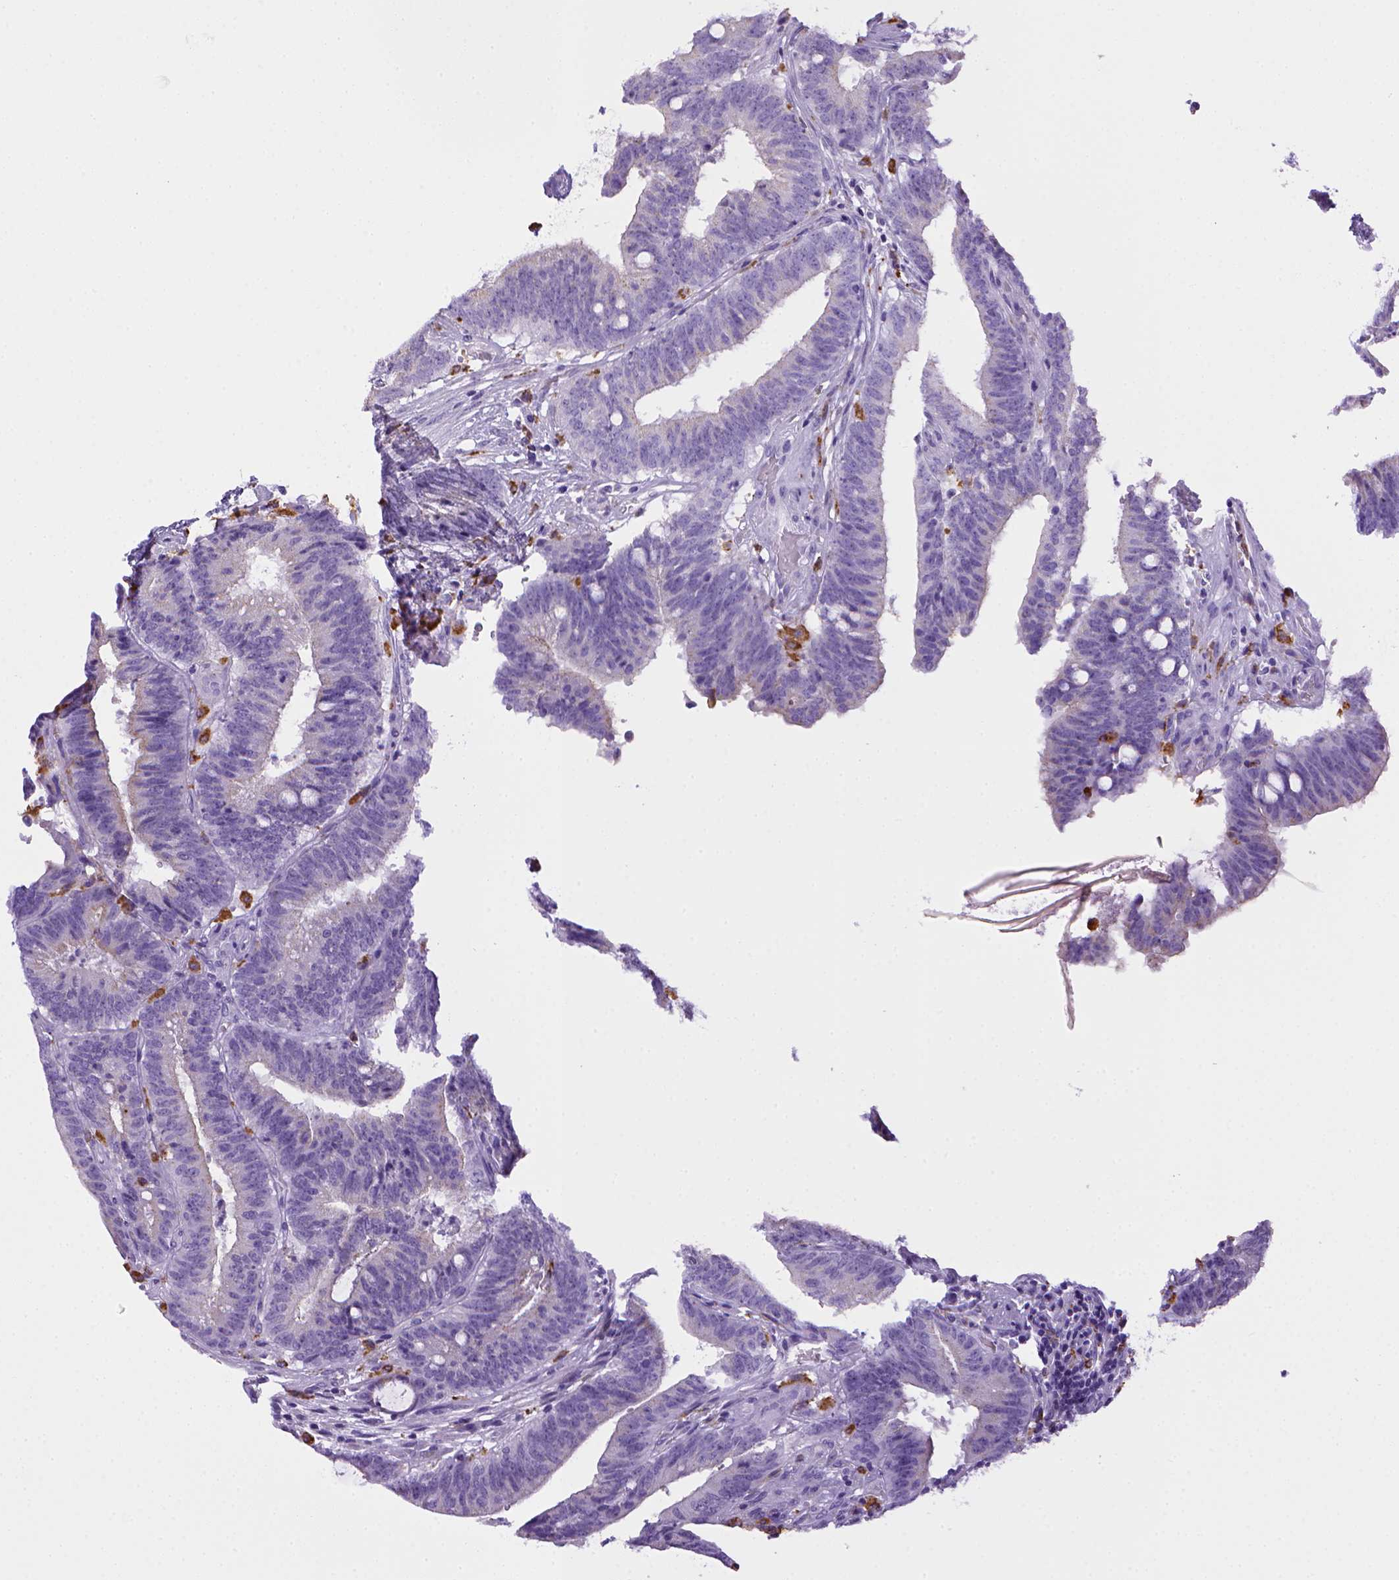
{"staining": {"intensity": "negative", "quantity": "none", "location": "none"}, "tissue": "colorectal cancer", "cell_type": "Tumor cells", "image_type": "cancer", "snomed": [{"axis": "morphology", "description": "Adenocarcinoma, NOS"}, {"axis": "topography", "description": "Colon"}], "caption": "Immunohistochemical staining of colorectal adenocarcinoma exhibits no significant staining in tumor cells.", "gene": "CD68", "patient": {"sex": "female", "age": 43}}